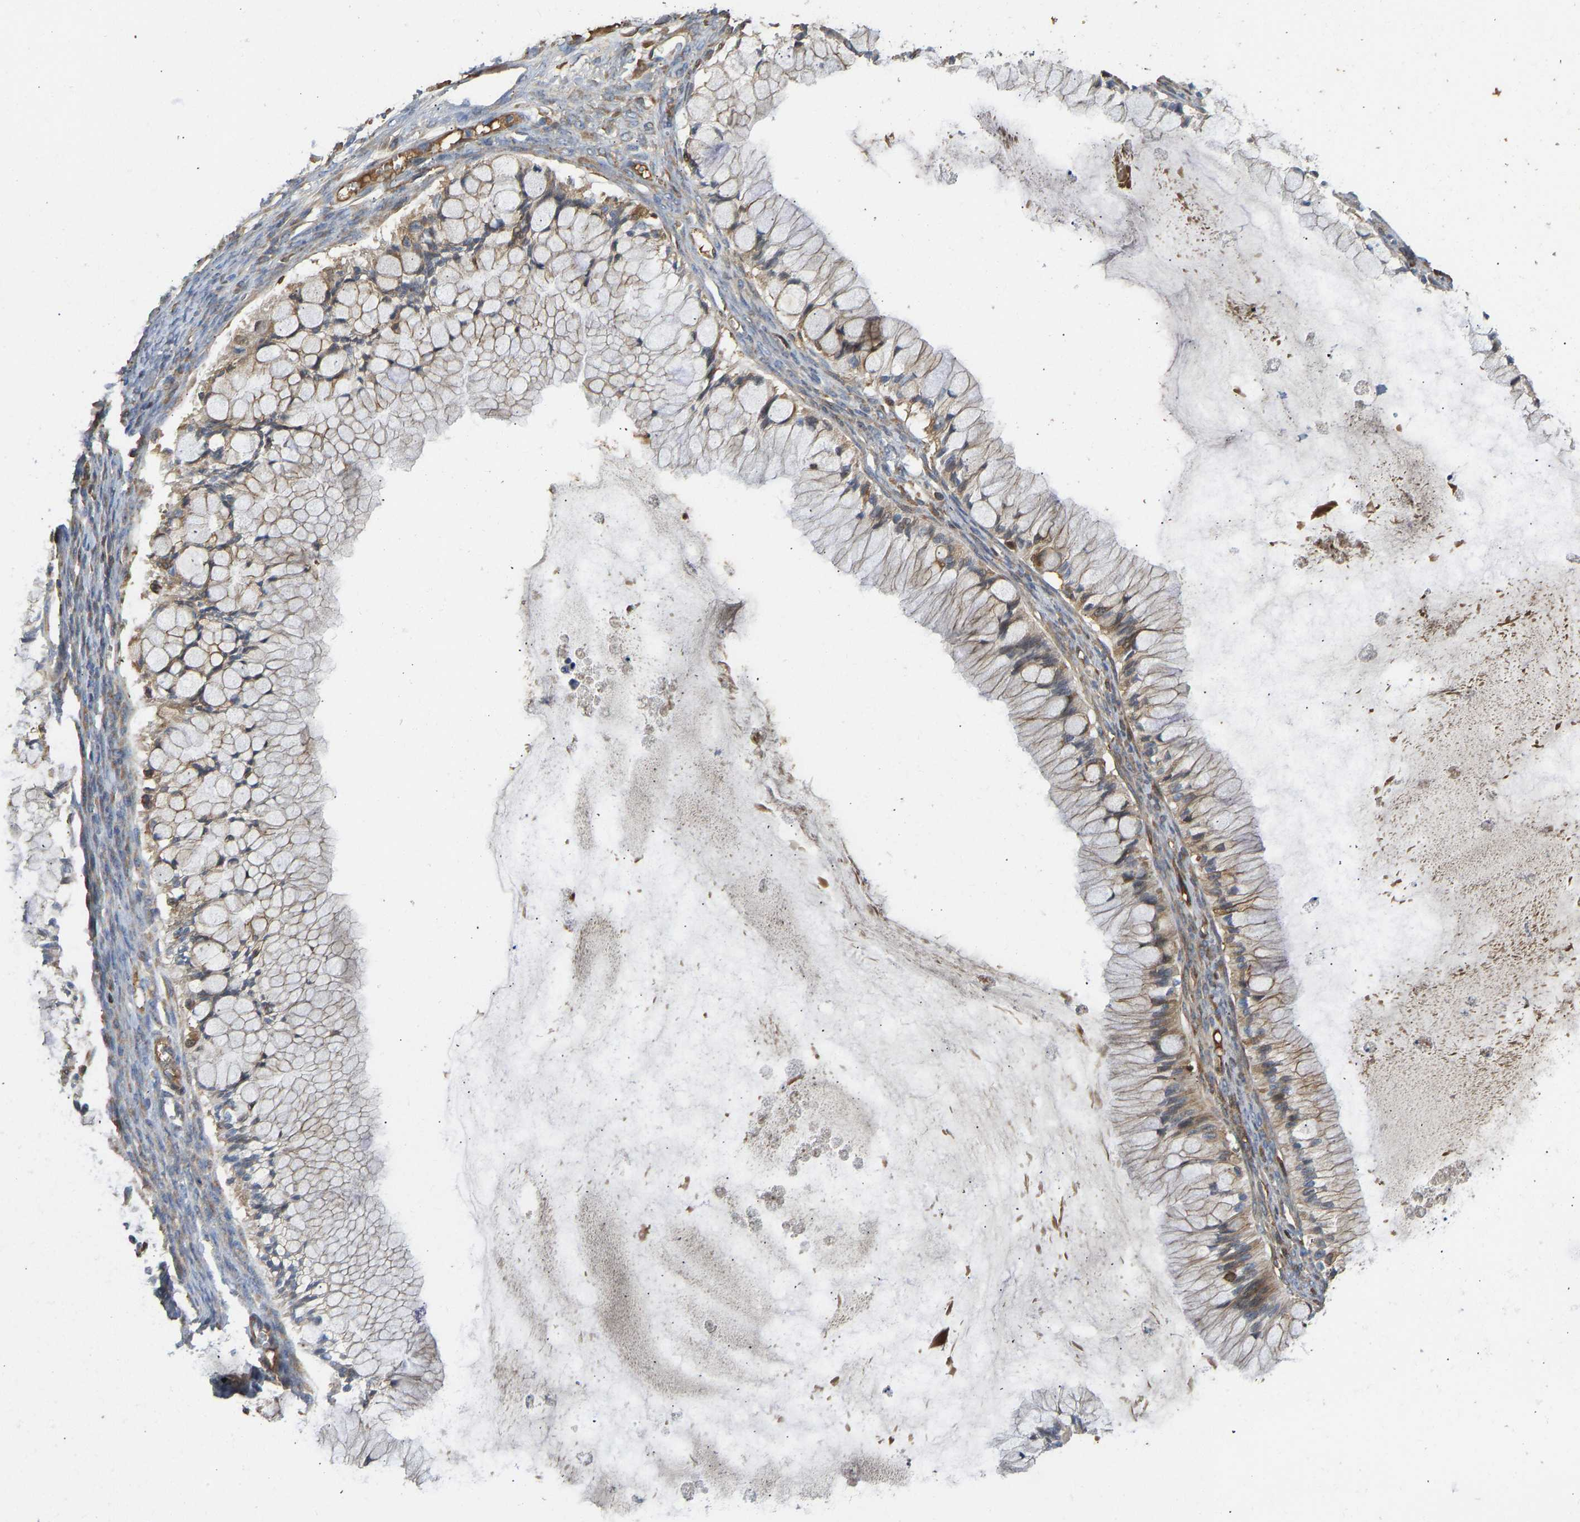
{"staining": {"intensity": "weak", "quantity": ">75%", "location": "cytoplasmic/membranous"}, "tissue": "ovarian cancer", "cell_type": "Tumor cells", "image_type": "cancer", "snomed": [{"axis": "morphology", "description": "Cystadenocarcinoma, mucinous, NOS"}, {"axis": "topography", "description": "Ovary"}], "caption": "Human mucinous cystadenocarcinoma (ovarian) stained with a brown dye exhibits weak cytoplasmic/membranous positive expression in approximately >75% of tumor cells.", "gene": "VCPKMT", "patient": {"sex": "female", "age": 57}}